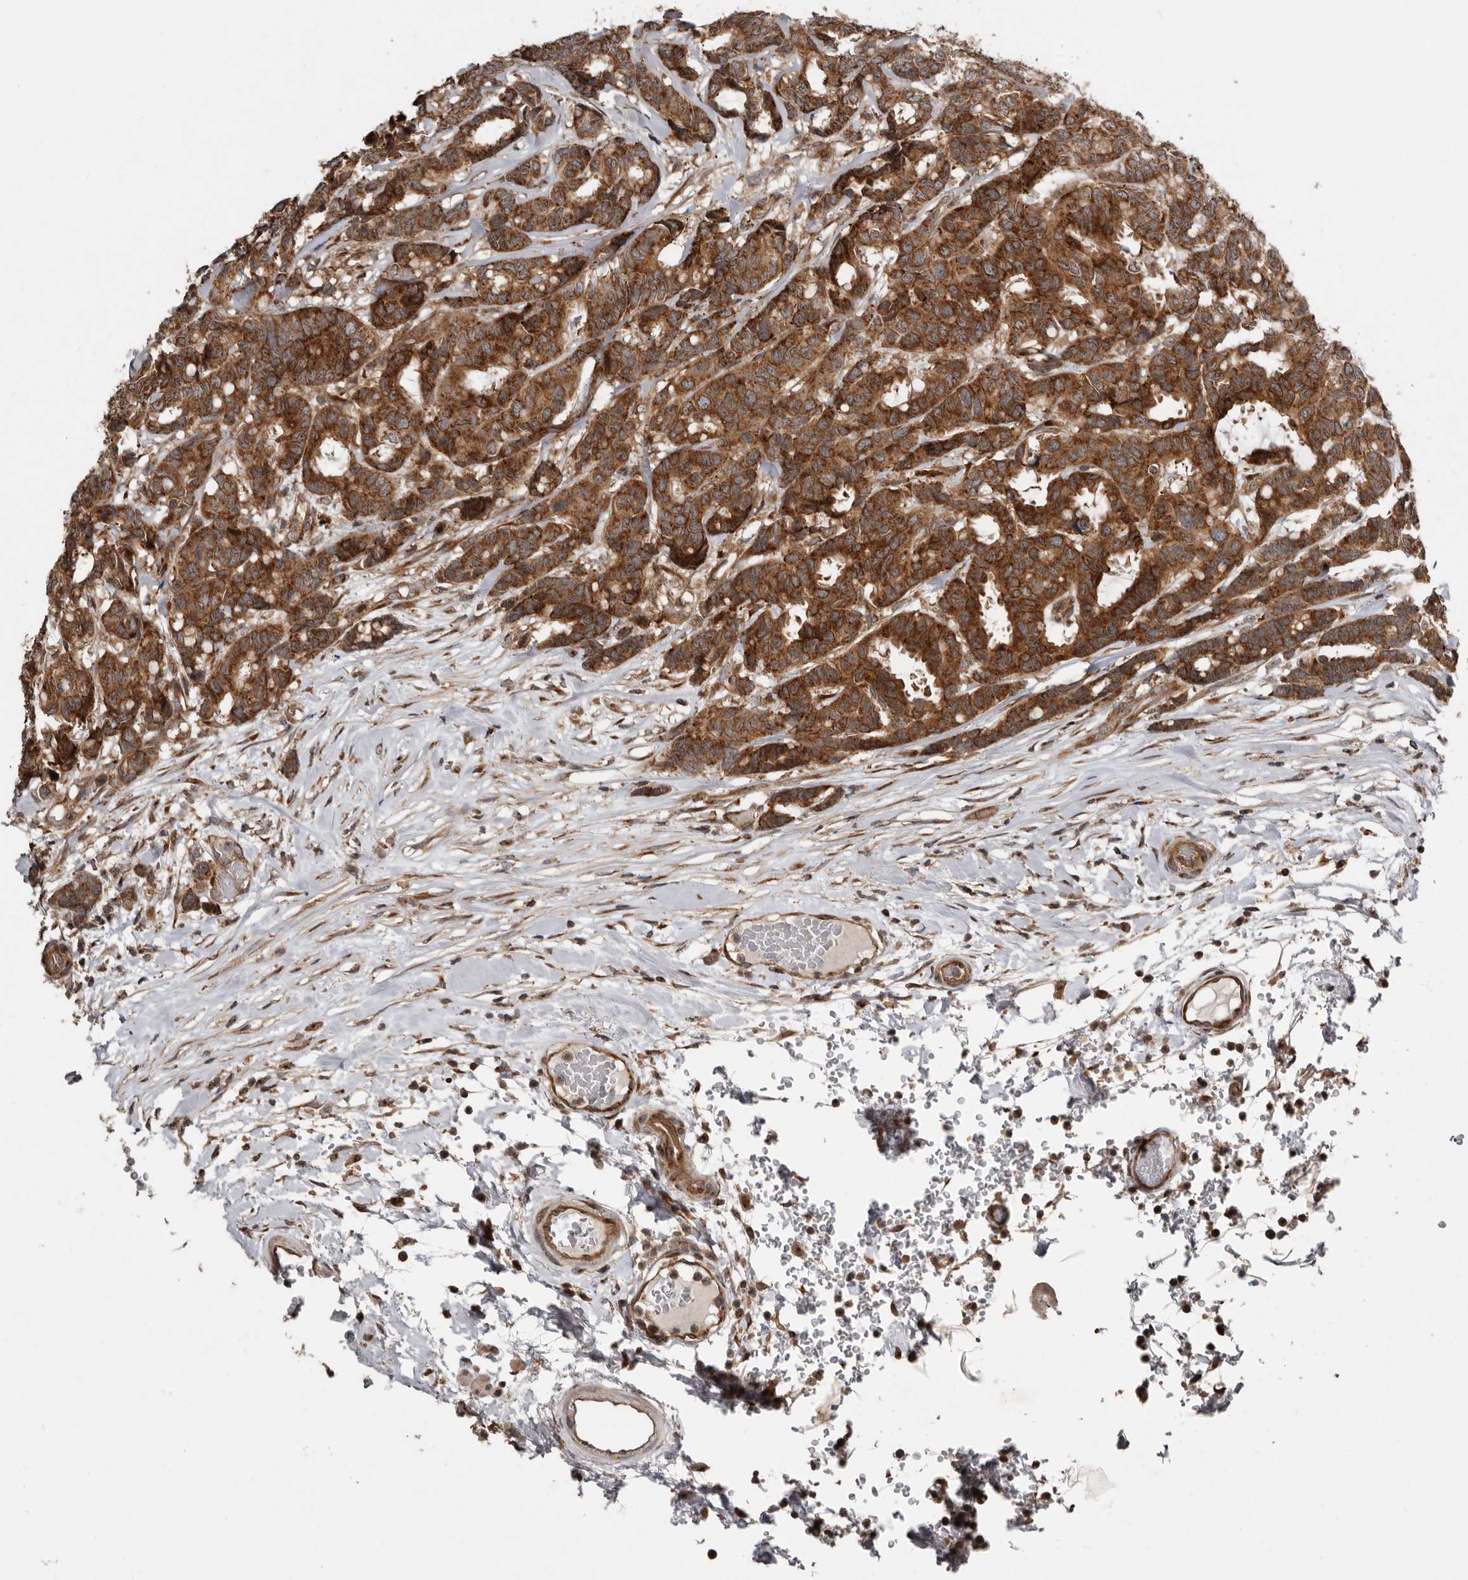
{"staining": {"intensity": "strong", "quantity": ">75%", "location": "cytoplasmic/membranous"}, "tissue": "breast cancer", "cell_type": "Tumor cells", "image_type": "cancer", "snomed": [{"axis": "morphology", "description": "Duct carcinoma"}, {"axis": "topography", "description": "Breast"}], "caption": "Infiltrating ductal carcinoma (breast) stained with a protein marker exhibits strong staining in tumor cells.", "gene": "CCDC190", "patient": {"sex": "female", "age": 87}}